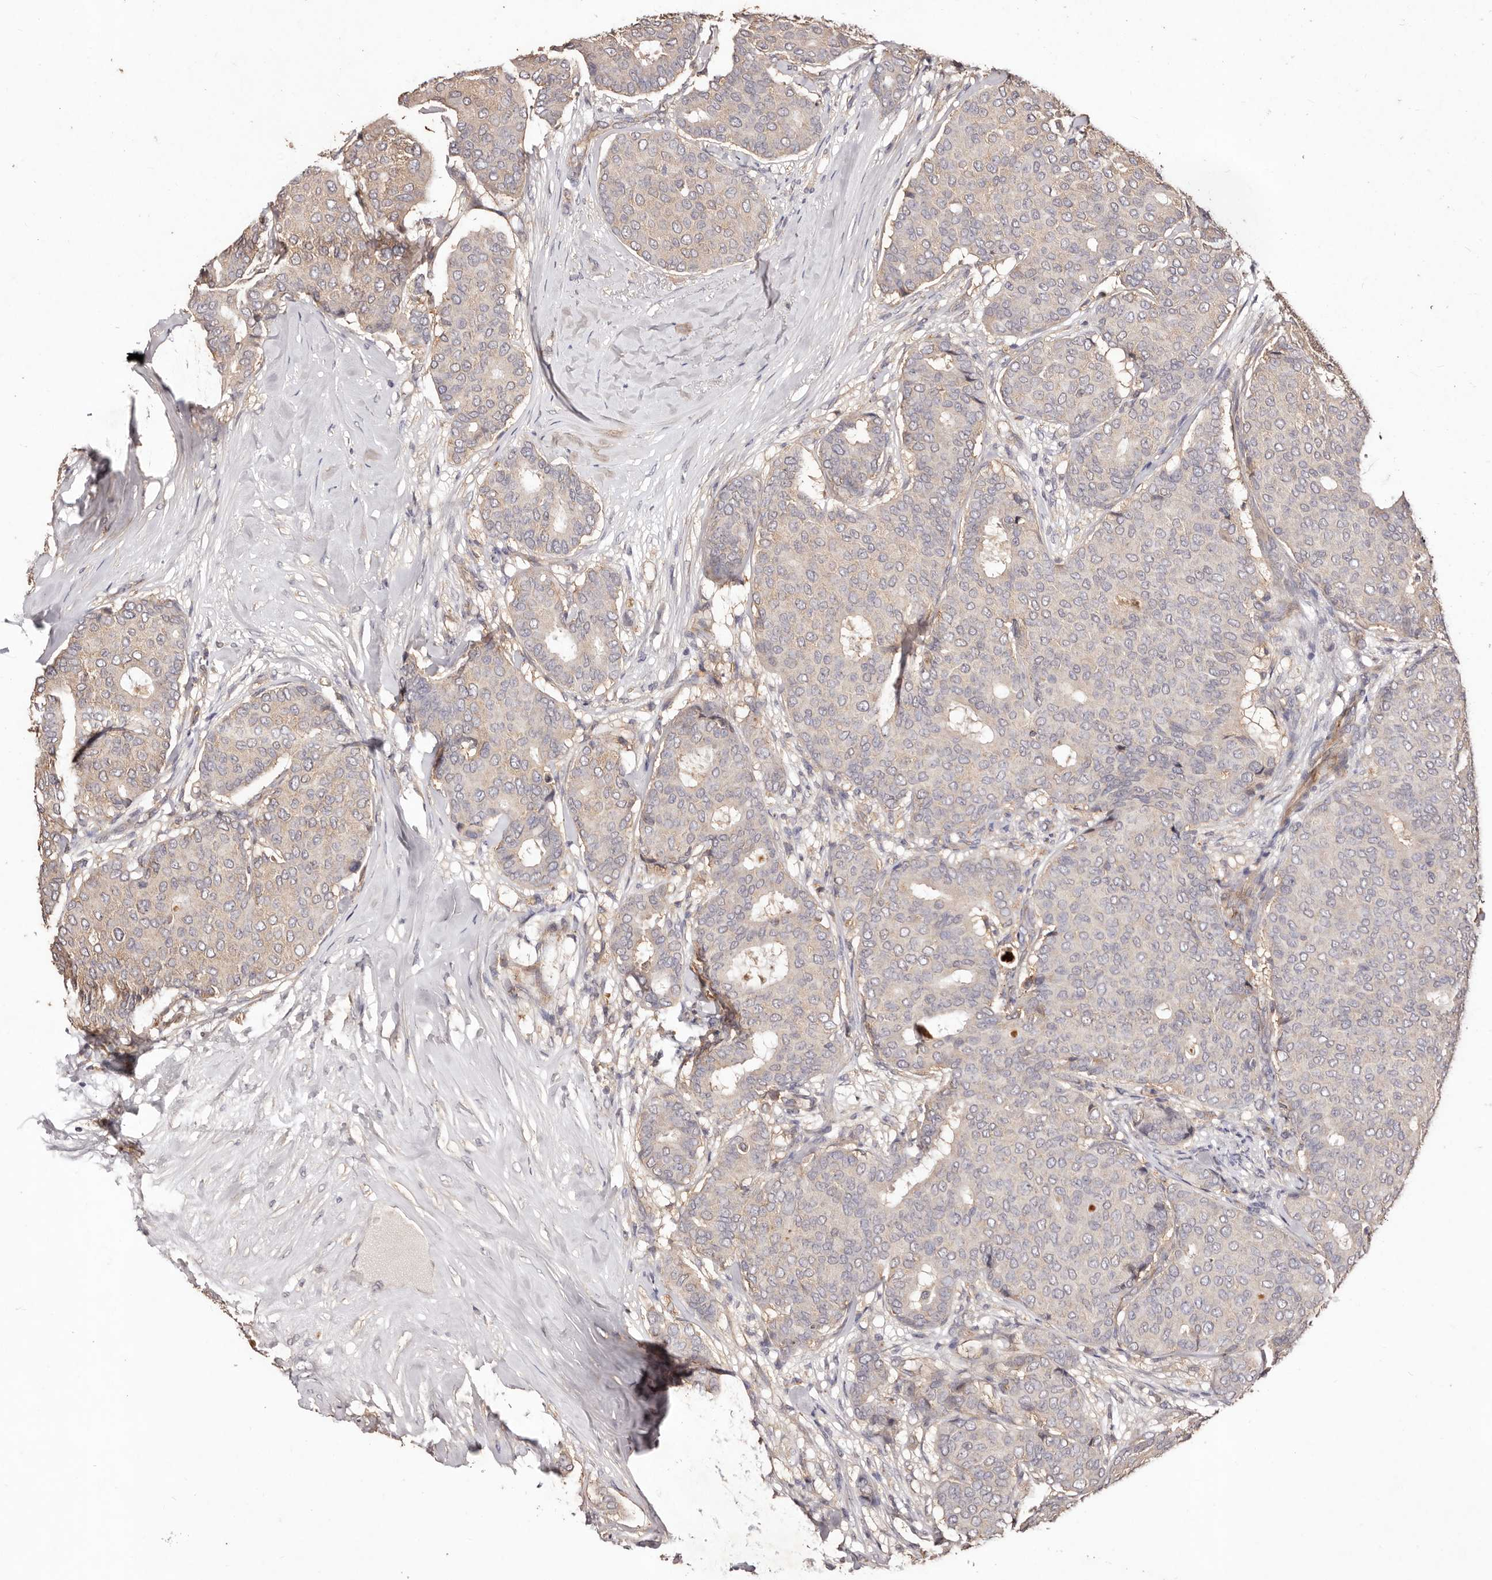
{"staining": {"intensity": "weak", "quantity": "<25%", "location": "cytoplasmic/membranous"}, "tissue": "breast cancer", "cell_type": "Tumor cells", "image_type": "cancer", "snomed": [{"axis": "morphology", "description": "Duct carcinoma"}, {"axis": "topography", "description": "Breast"}], "caption": "This is an IHC photomicrograph of breast infiltrating ductal carcinoma. There is no expression in tumor cells.", "gene": "CCL14", "patient": {"sex": "female", "age": 75}}